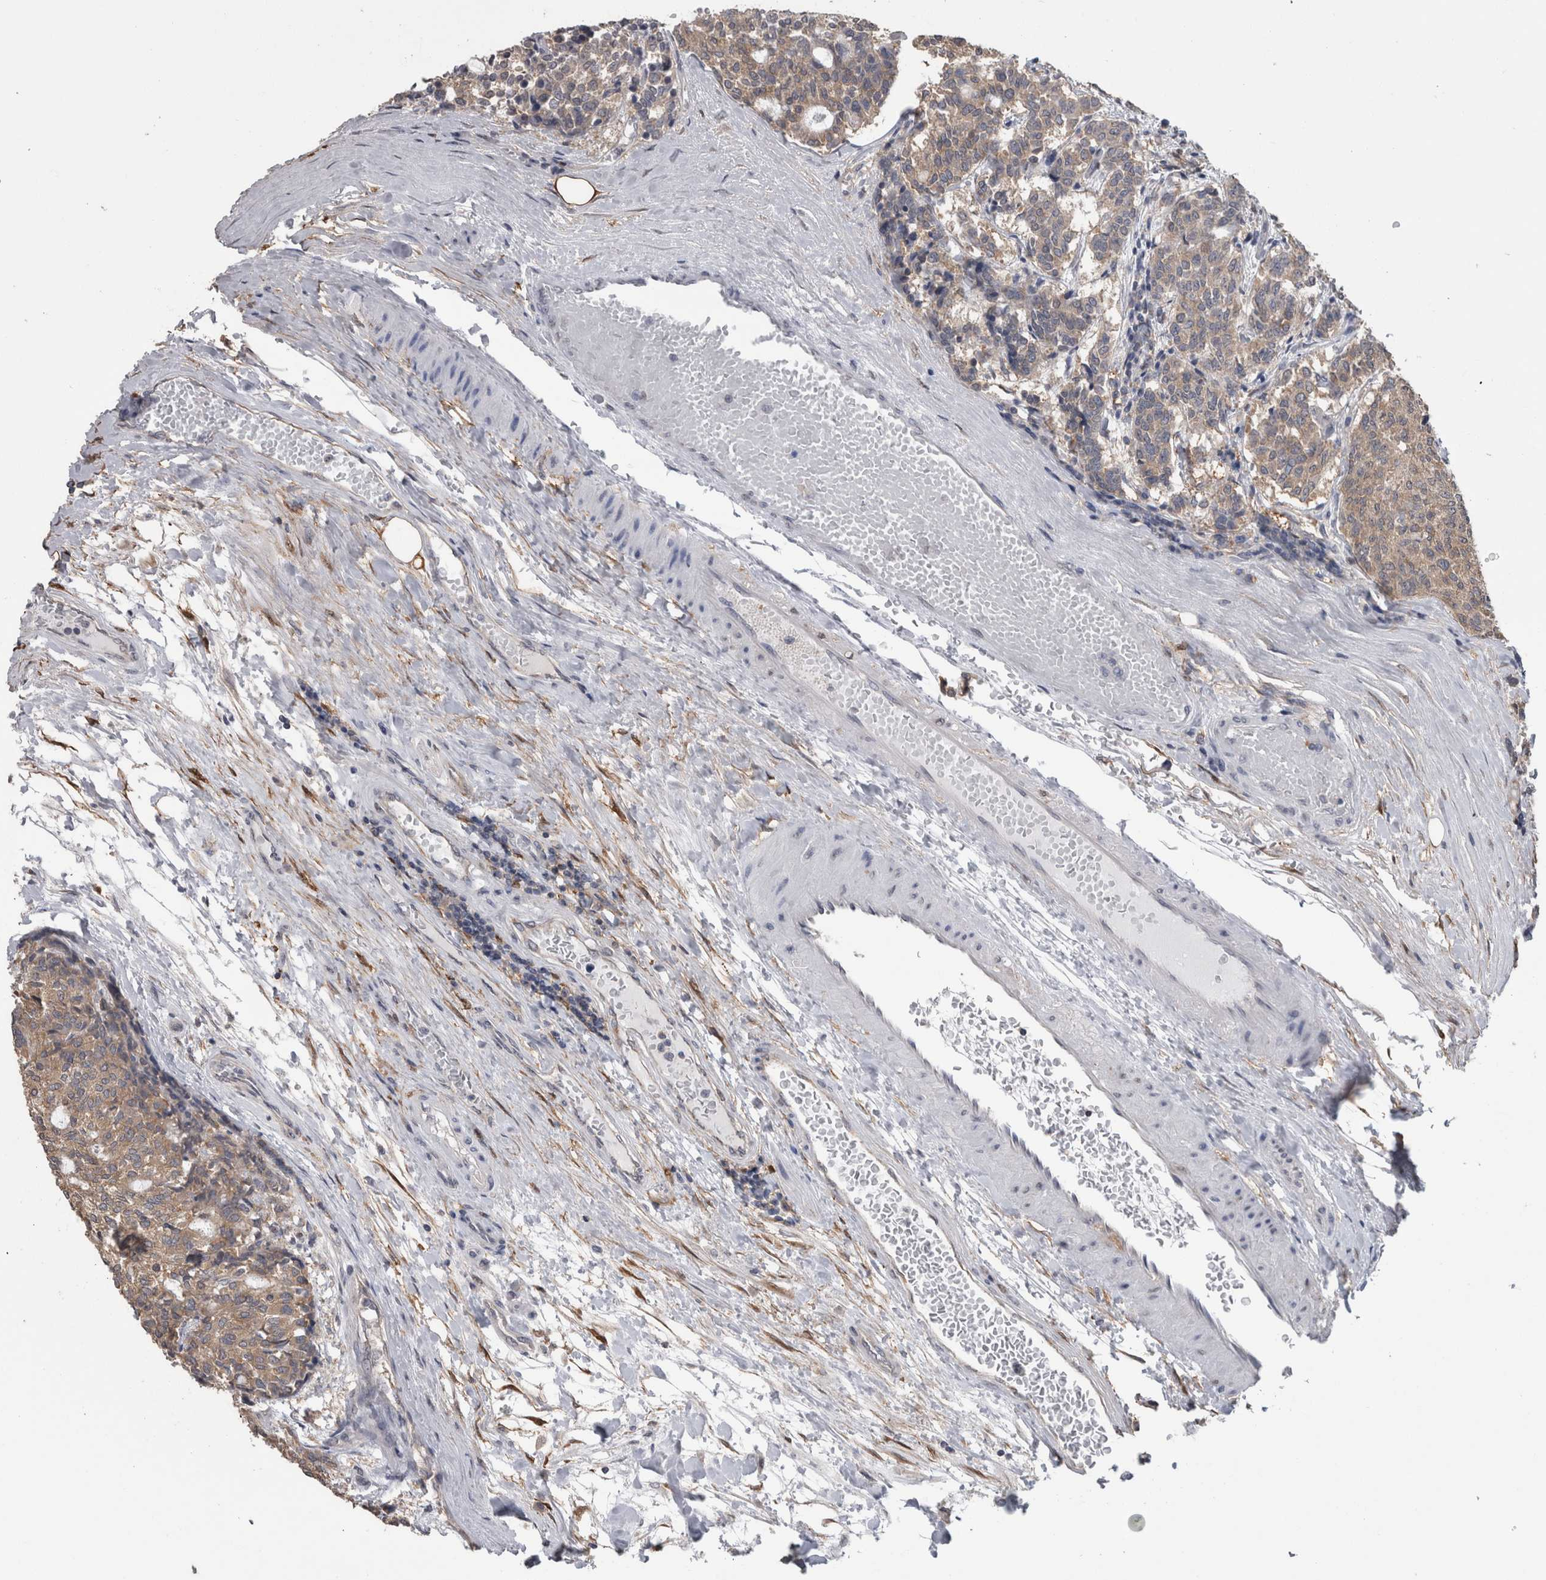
{"staining": {"intensity": "weak", "quantity": ">75%", "location": "cytoplasmic/membranous"}, "tissue": "carcinoid", "cell_type": "Tumor cells", "image_type": "cancer", "snomed": [{"axis": "morphology", "description": "Carcinoid, malignant, NOS"}, {"axis": "topography", "description": "Pancreas"}], "caption": "Protein expression analysis of human carcinoid reveals weak cytoplasmic/membranous staining in approximately >75% of tumor cells. The staining was performed using DAB, with brown indicating positive protein expression. Nuclei are stained blue with hematoxylin.", "gene": "DDX6", "patient": {"sex": "female", "age": 54}}